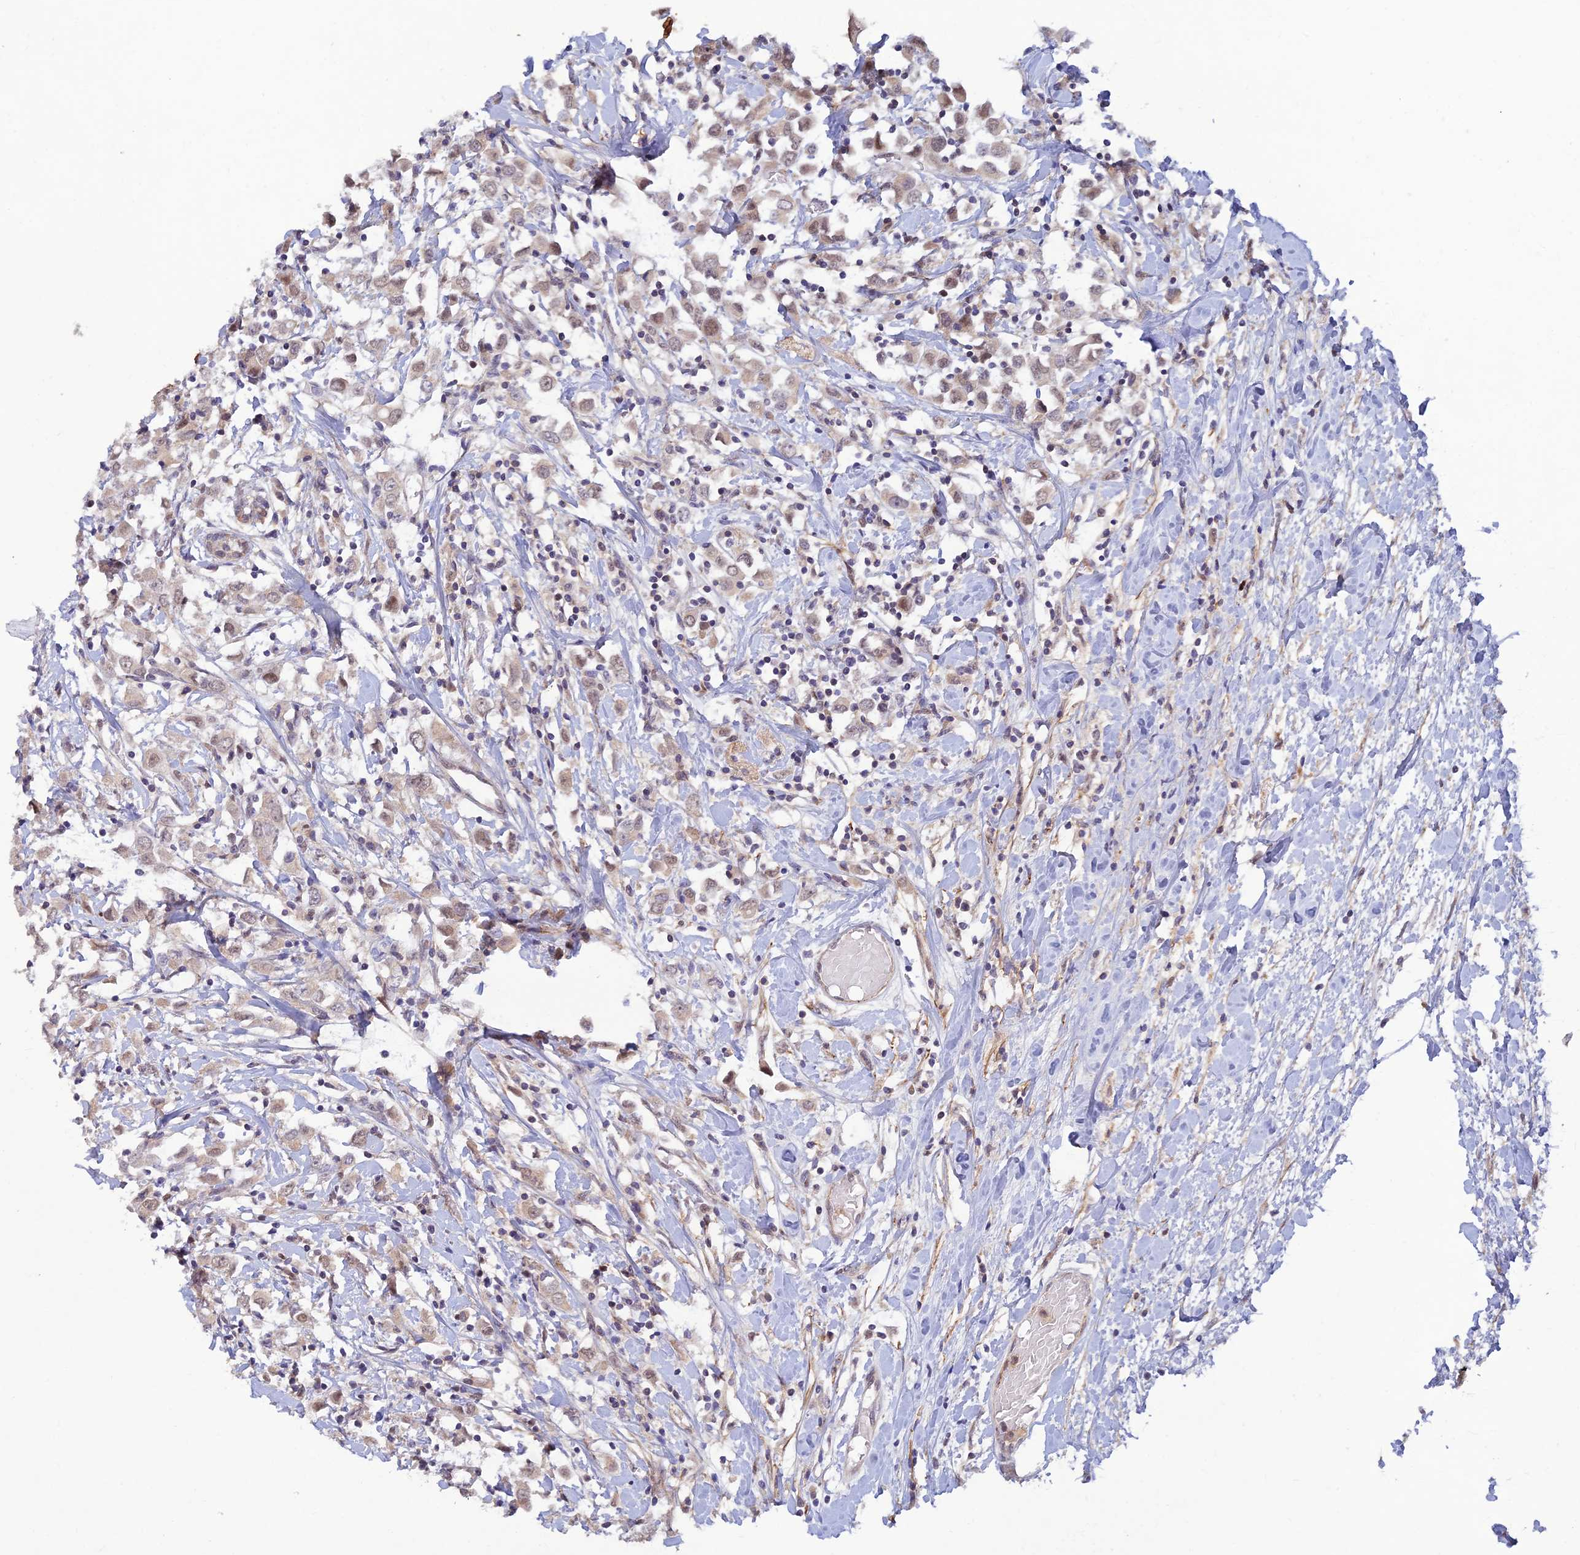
{"staining": {"intensity": "weak", "quantity": ">75%", "location": "nuclear"}, "tissue": "breast cancer", "cell_type": "Tumor cells", "image_type": "cancer", "snomed": [{"axis": "morphology", "description": "Duct carcinoma"}, {"axis": "topography", "description": "Breast"}], "caption": "Tumor cells show low levels of weak nuclear positivity in approximately >75% of cells in human breast cancer.", "gene": "FASTKD5", "patient": {"sex": "female", "age": 61}}